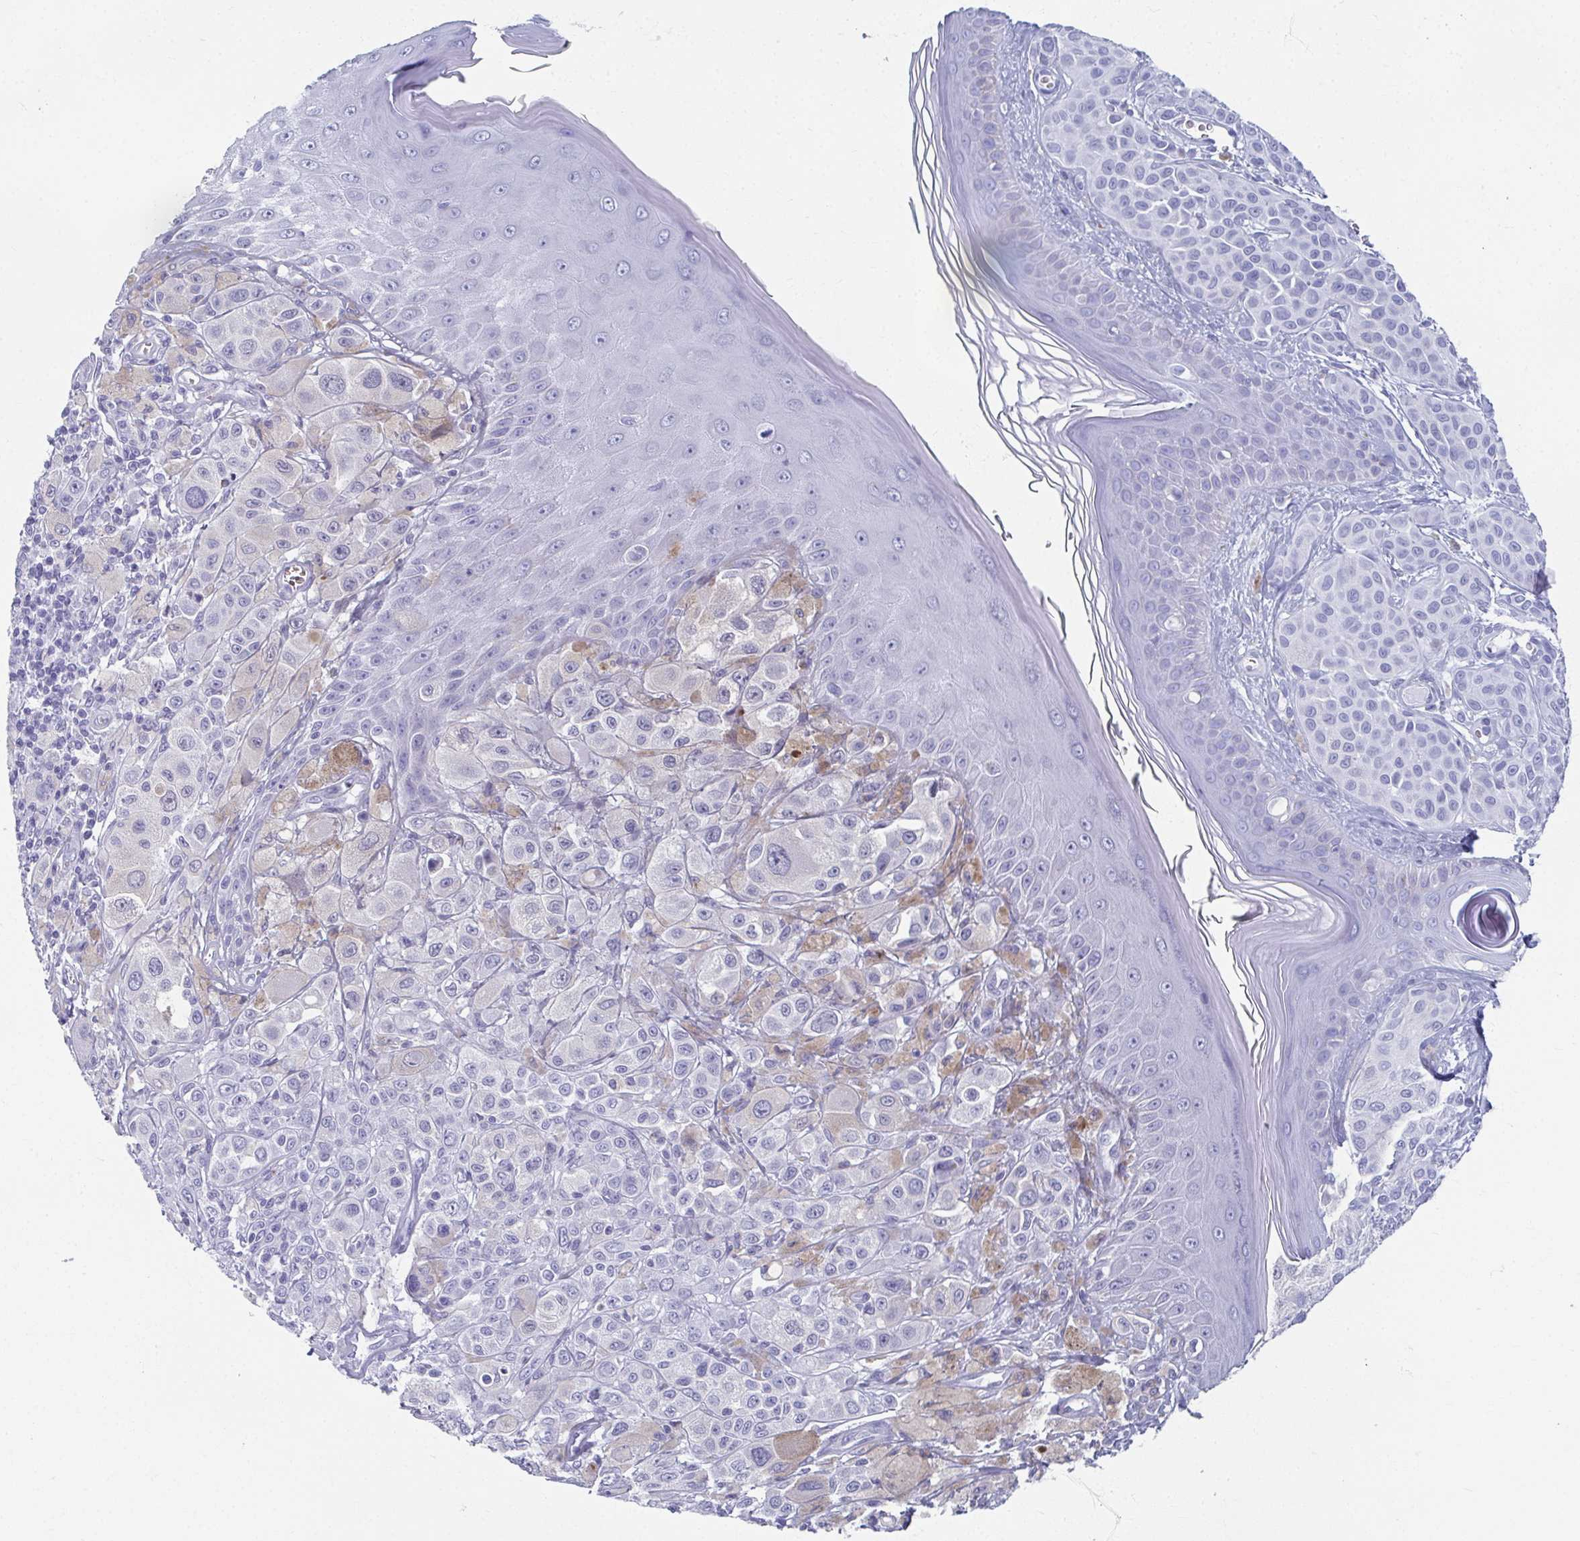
{"staining": {"intensity": "negative", "quantity": "none", "location": "none"}, "tissue": "melanoma", "cell_type": "Tumor cells", "image_type": "cancer", "snomed": [{"axis": "morphology", "description": "Malignant melanoma, NOS"}, {"axis": "topography", "description": "Skin"}], "caption": "This is a image of immunohistochemistry staining of malignant melanoma, which shows no positivity in tumor cells.", "gene": "GHRL", "patient": {"sex": "male", "age": 67}}